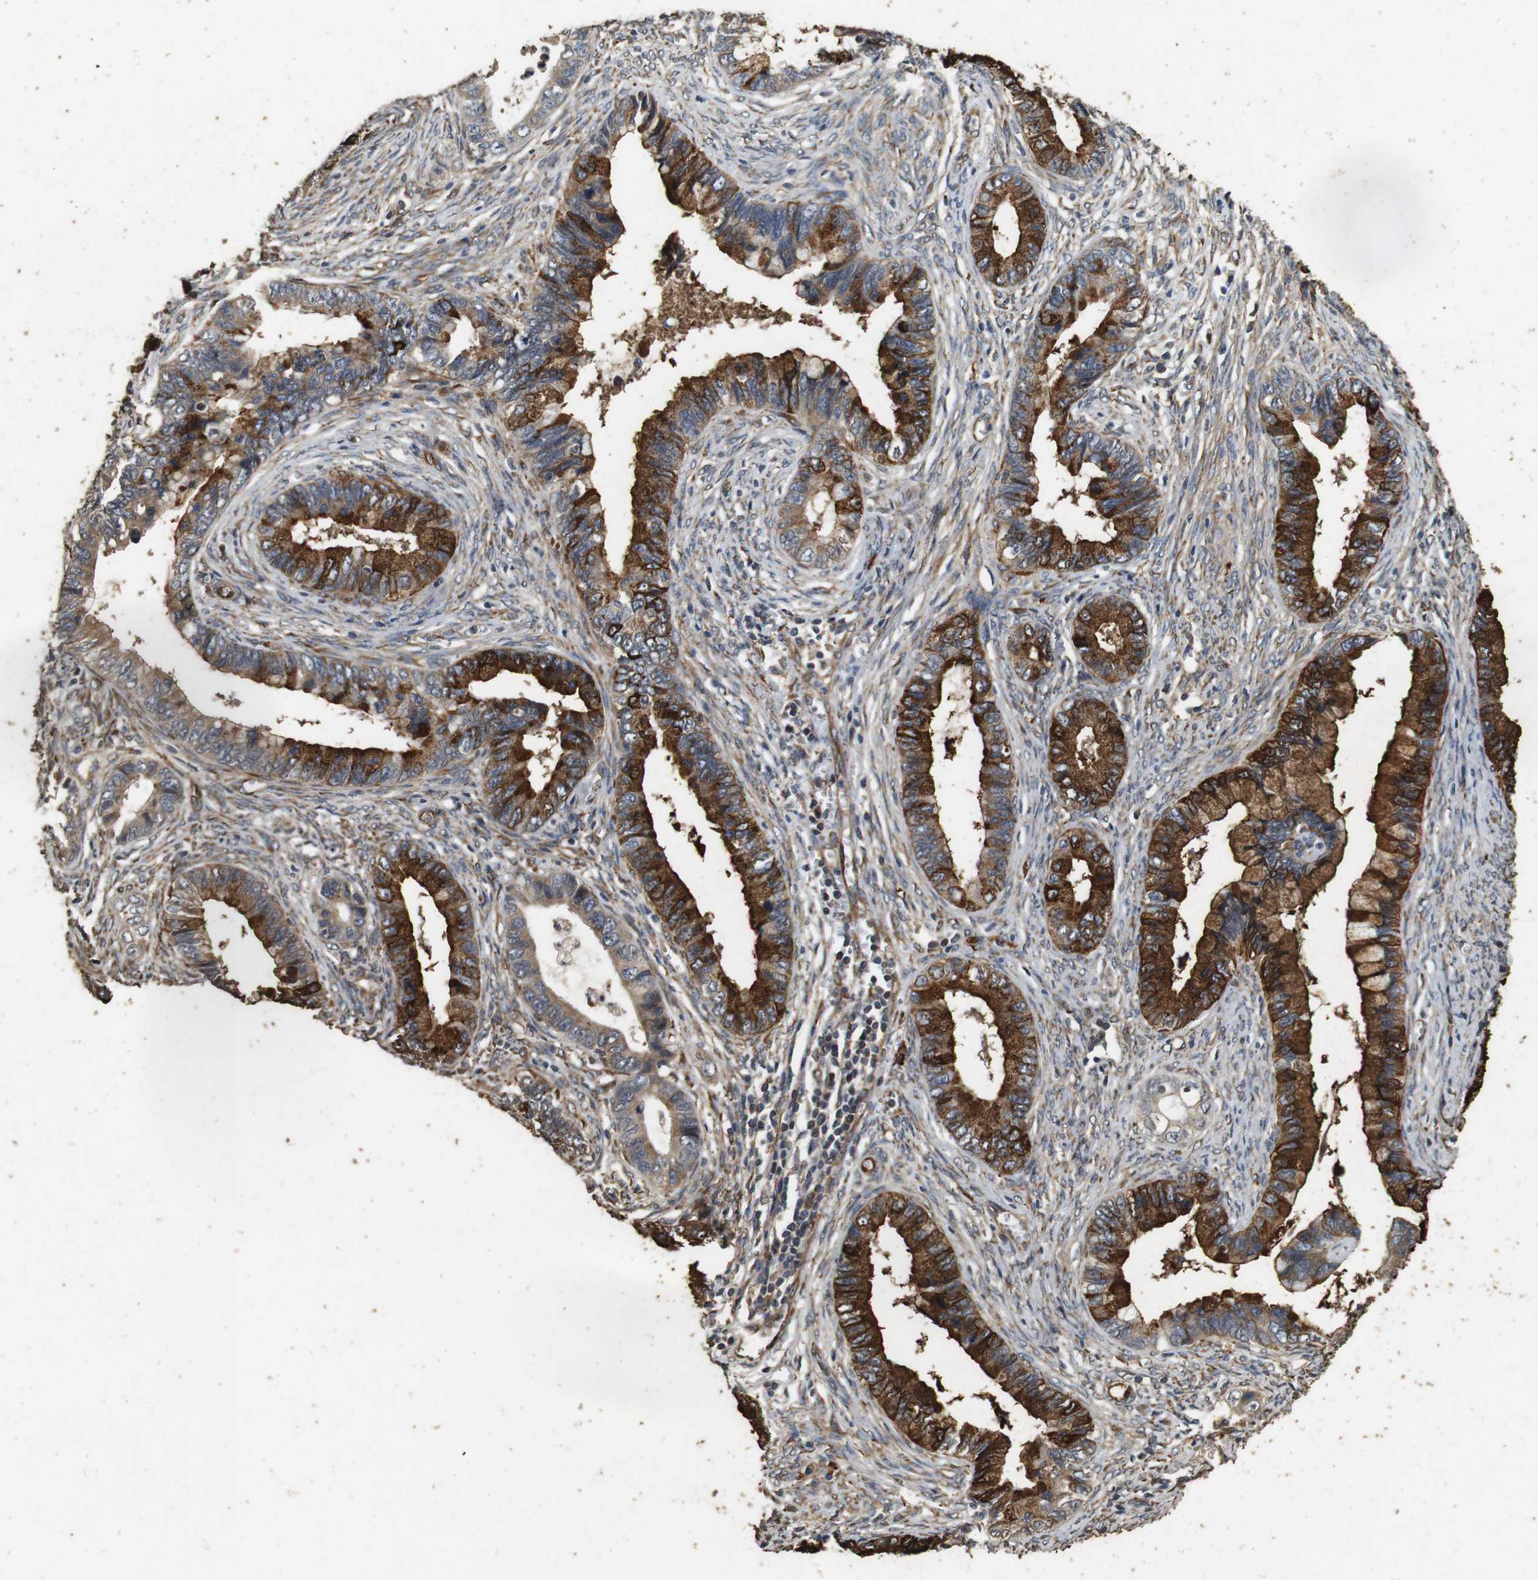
{"staining": {"intensity": "strong", "quantity": ">75%", "location": "cytoplasmic/membranous"}, "tissue": "cervical cancer", "cell_type": "Tumor cells", "image_type": "cancer", "snomed": [{"axis": "morphology", "description": "Adenocarcinoma, NOS"}, {"axis": "topography", "description": "Cervix"}], "caption": "Tumor cells show high levels of strong cytoplasmic/membranous staining in about >75% of cells in cervical cancer (adenocarcinoma).", "gene": "CNPY4", "patient": {"sex": "female", "age": 44}}